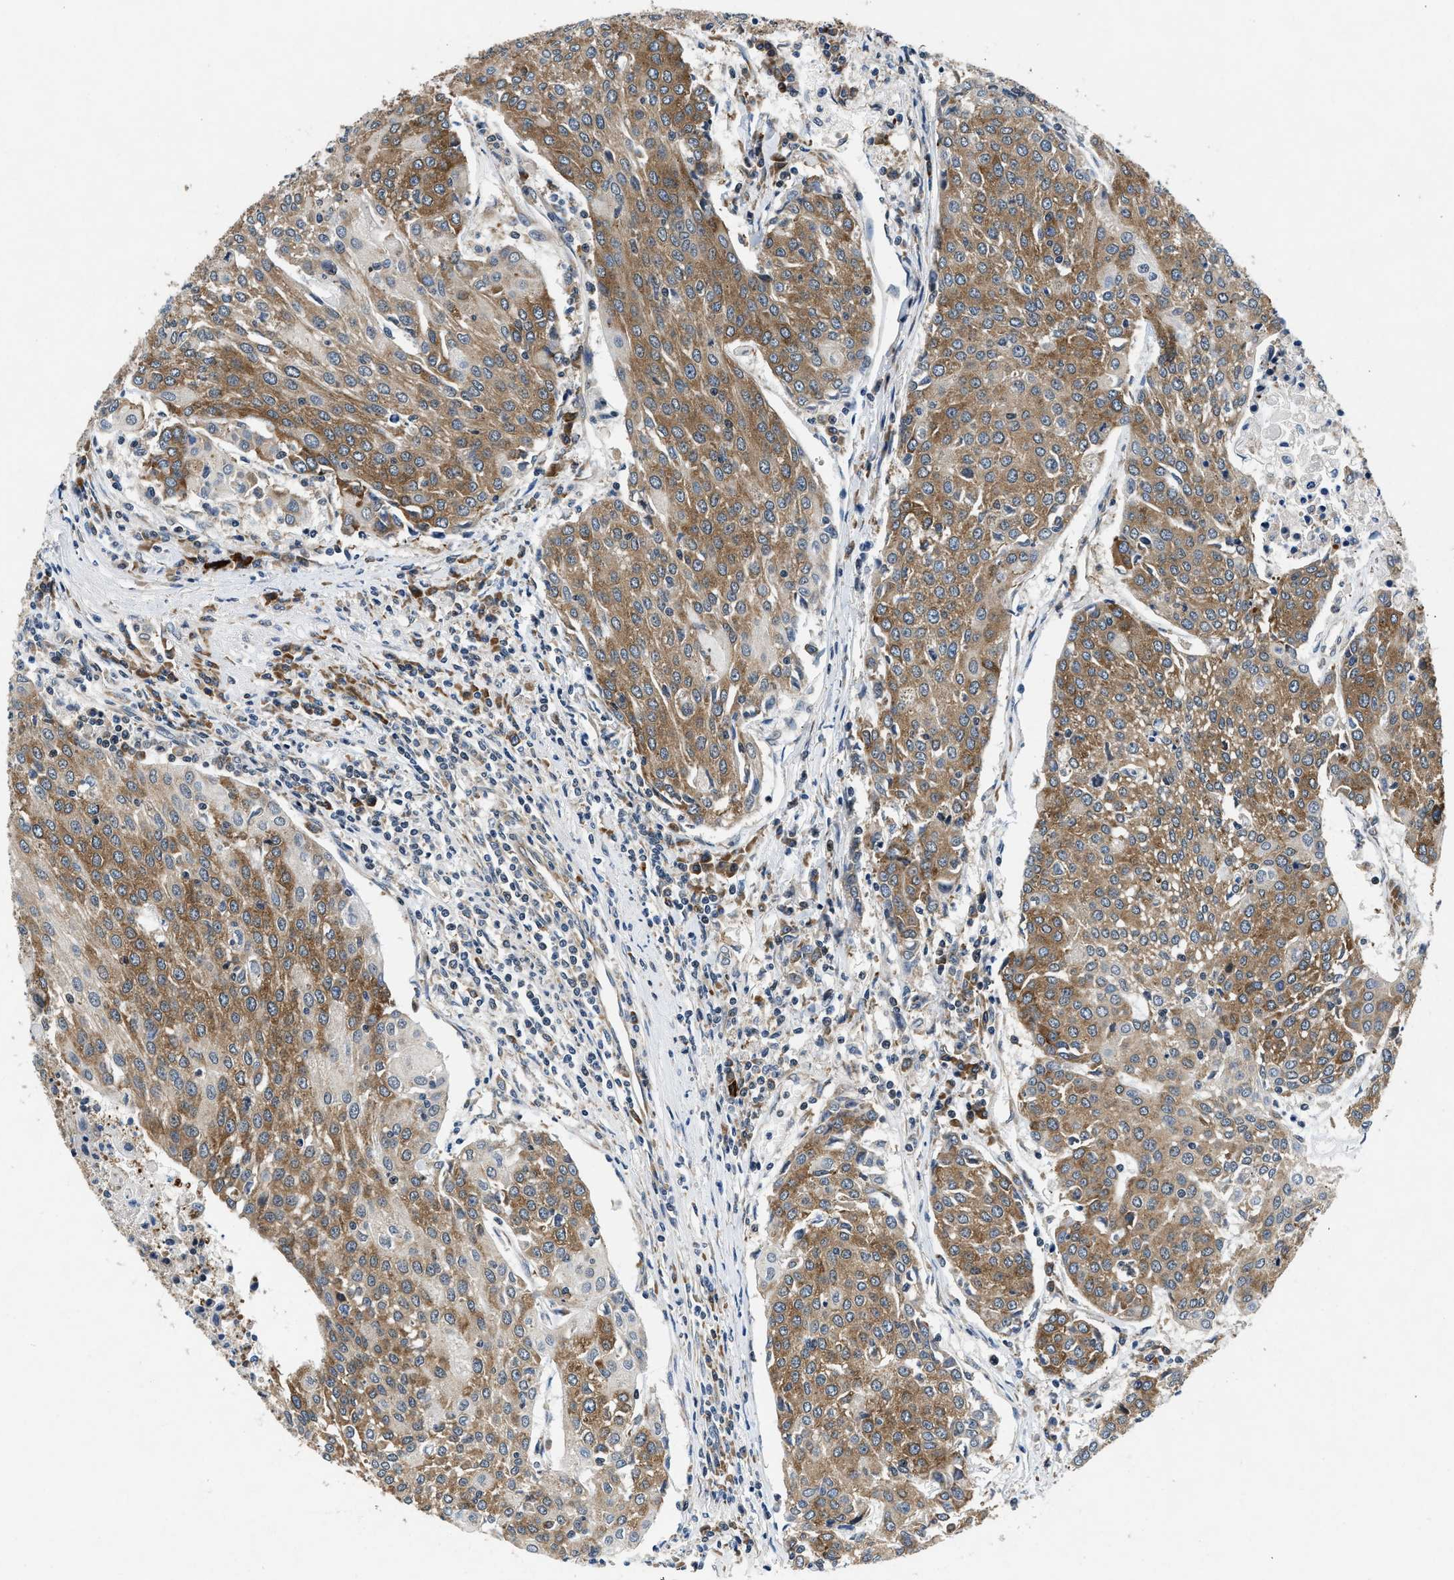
{"staining": {"intensity": "moderate", "quantity": ">75%", "location": "cytoplasmic/membranous"}, "tissue": "urothelial cancer", "cell_type": "Tumor cells", "image_type": "cancer", "snomed": [{"axis": "morphology", "description": "Urothelial carcinoma, High grade"}, {"axis": "topography", "description": "Urinary bladder"}], "caption": "Immunohistochemical staining of human urothelial cancer shows medium levels of moderate cytoplasmic/membranous expression in approximately >75% of tumor cells. (brown staining indicates protein expression, while blue staining denotes nuclei).", "gene": "PA2G4", "patient": {"sex": "female", "age": 85}}